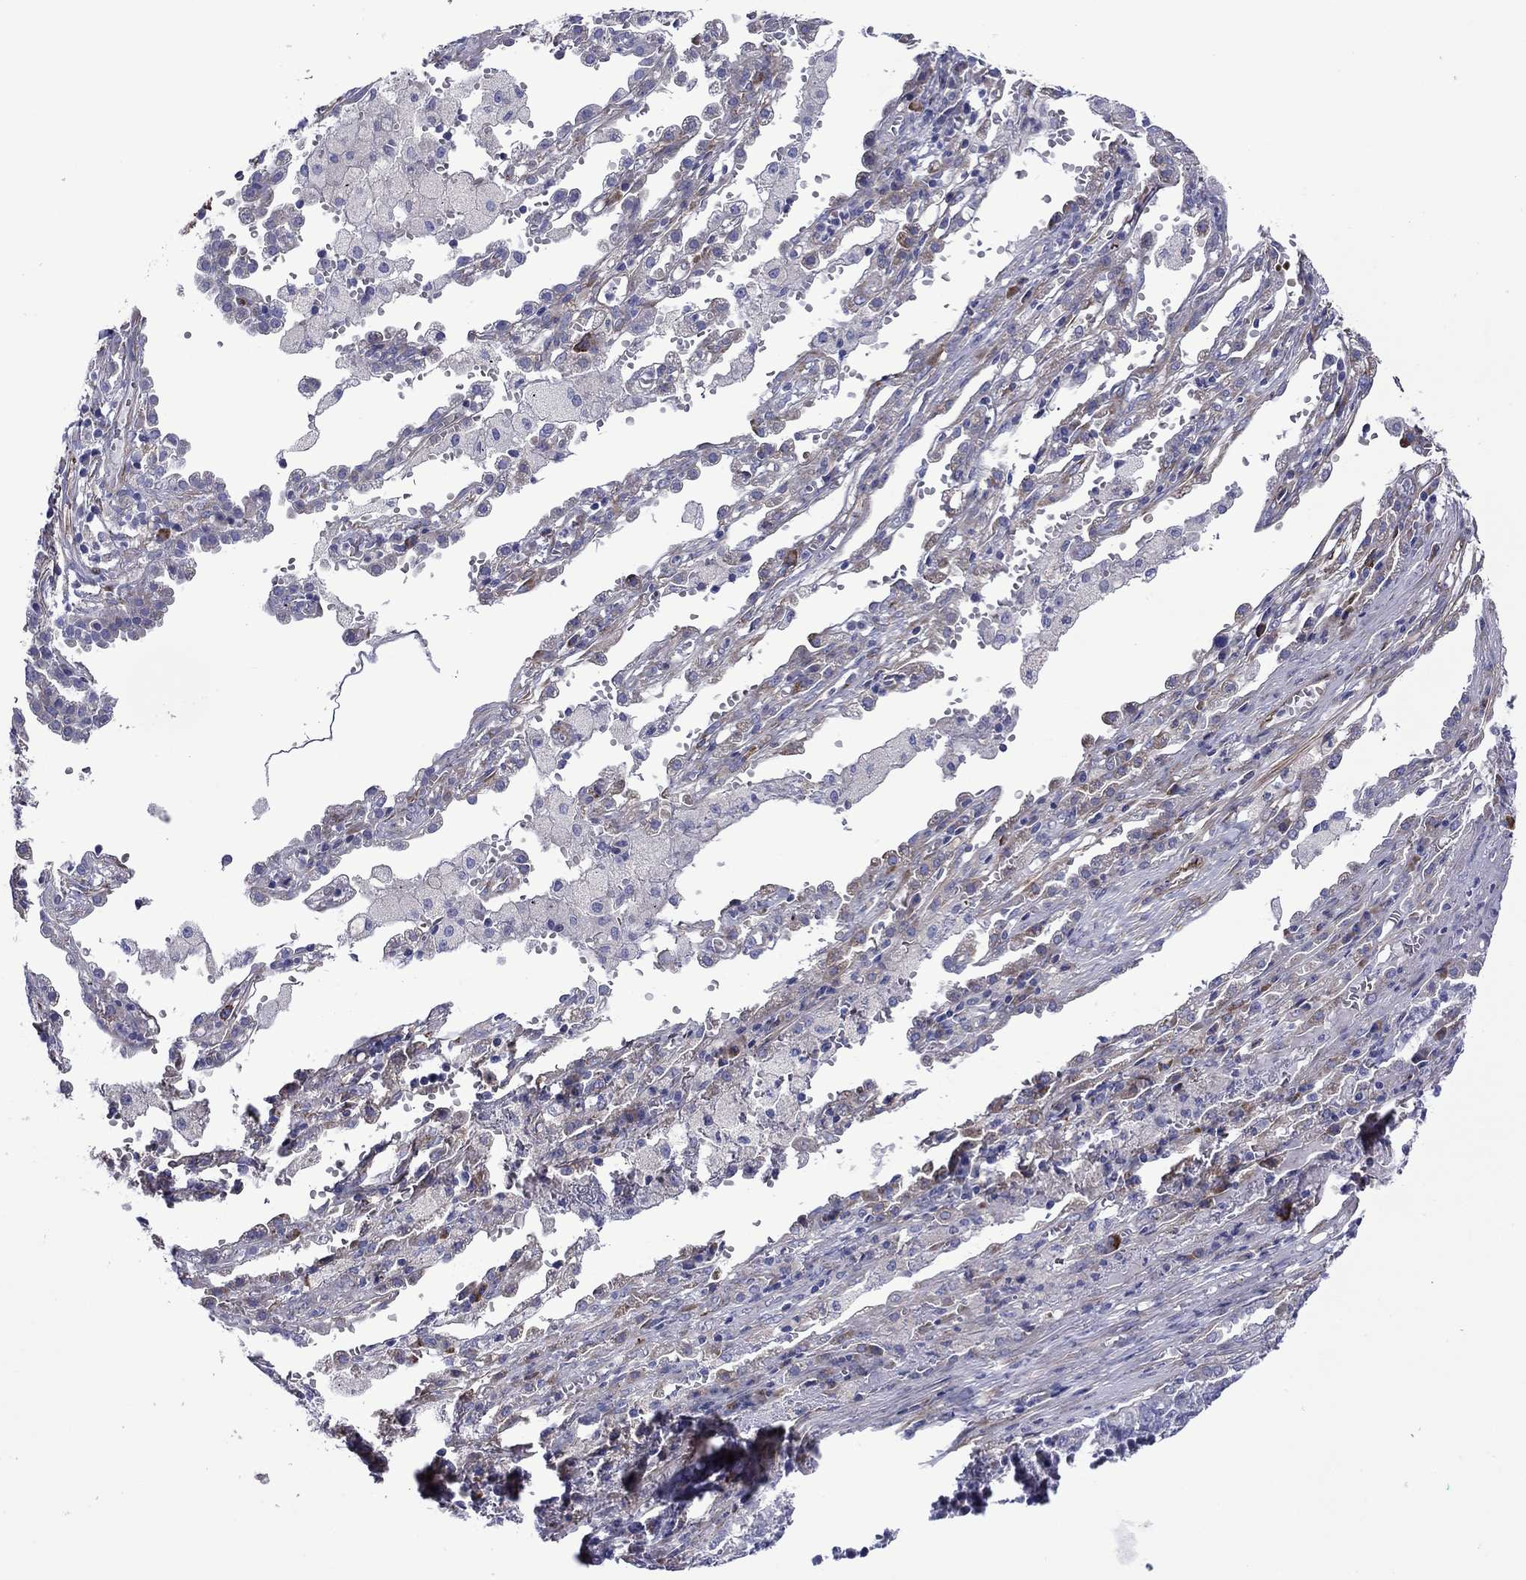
{"staining": {"intensity": "negative", "quantity": "none", "location": "none"}, "tissue": "lung cancer", "cell_type": "Tumor cells", "image_type": "cancer", "snomed": [{"axis": "morphology", "description": "Adenocarcinoma, NOS"}, {"axis": "topography", "description": "Lung"}], "caption": "A histopathology image of human lung cancer is negative for staining in tumor cells.", "gene": "HSPG2", "patient": {"sex": "male", "age": 57}}